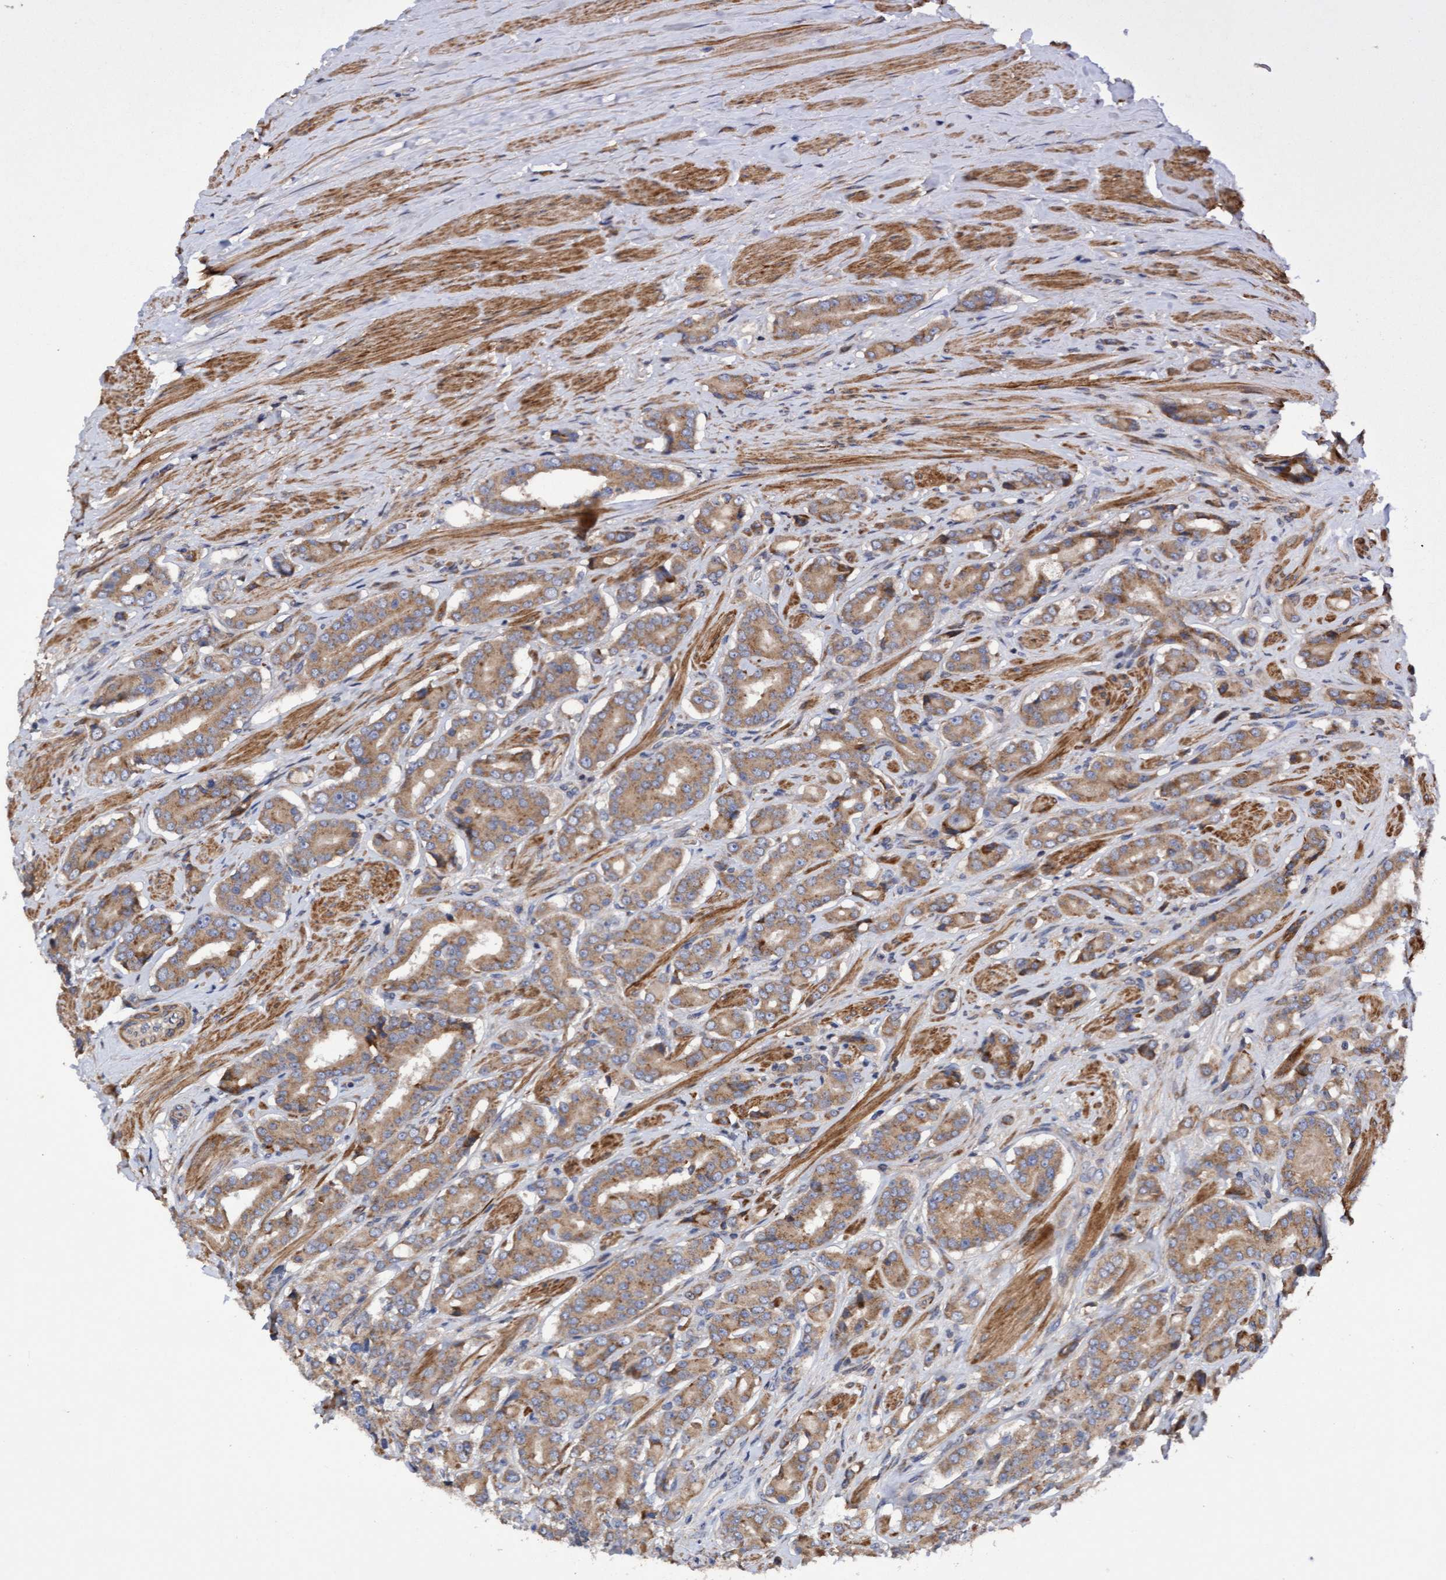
{"staining": {"intensity": "moderate", "quantity": ">75%", "location": "cytoplasmic/membranous"}, "tissue": "prostate cancer", "cell_type": "Tumor cells", "image_type": "cancer", "snomed": [{"axis": "morphology", "description": "Adenocarcinoma, High grade"}, {"axis": "topography", "description": "Prostate"}], "caption": "Prostate cancer (adenocarcinoma (high-grade)) stained with a brown dye displays moderate cytoplasmic/membranous positive staining in approximately >75% of tumor cells.", "gene": "ELP5", "patient": {"sex": "male", "age": 71}}